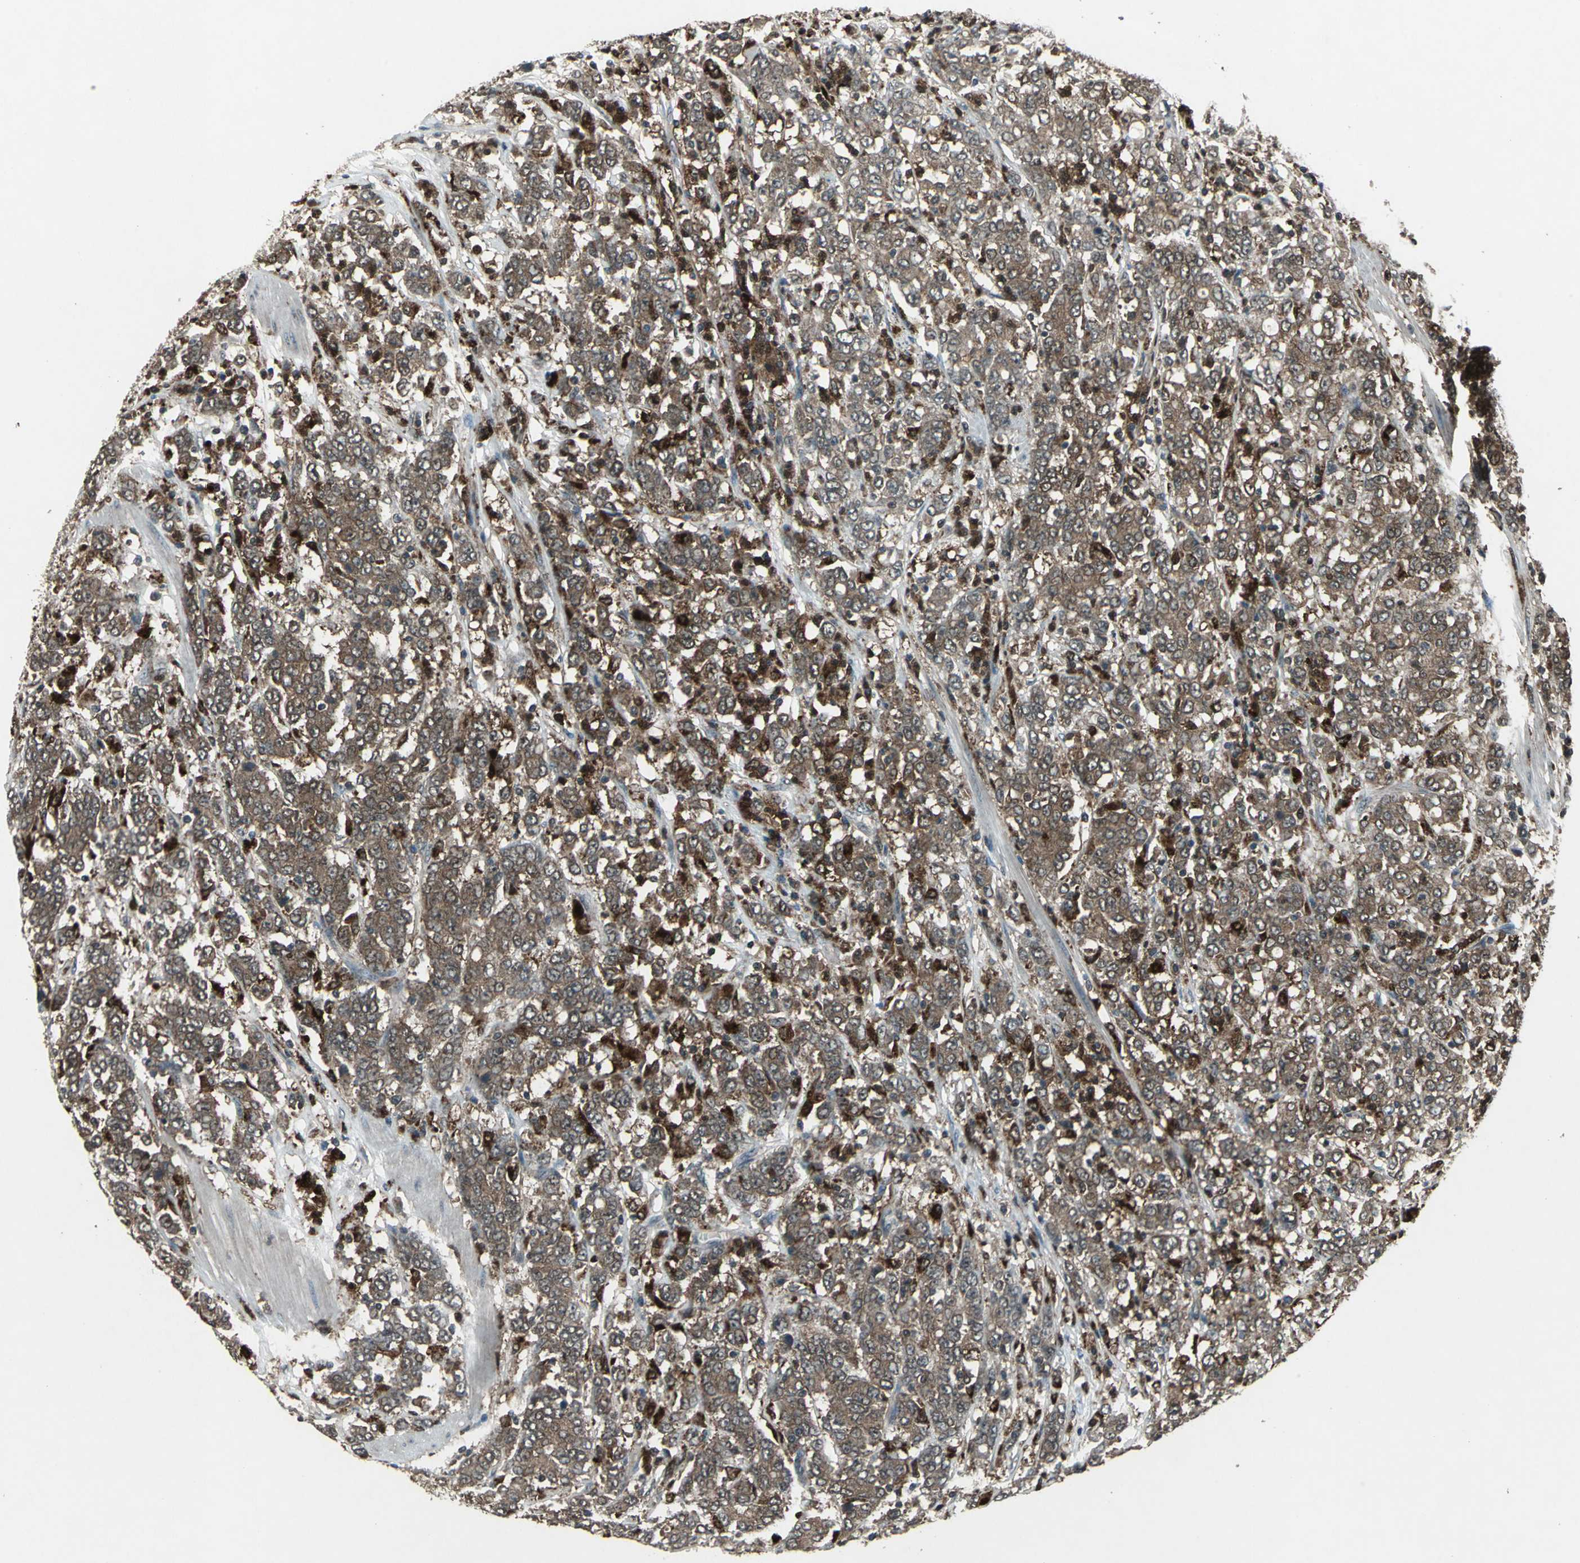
{"staining": {"intensity": "strong", "quantity": ">75%", "location": "cytoplasmic/membranous"}, "tissue": "stomach cancer", "cell_type": "Tumor cells", "image_type": "cancer", "snomed": [{"axis": "morphology", "description": "Adenocarcinoma, NOS"}, {"axis": "topography", "description": "Stomach, lower"}], "caption": "About >75% of tumor cells in stomach adenocarcinoma demonstrate strong cytoplasmic/membranous protein positivity as visualized by brown immunohistochemical staining.", "gene": "PYCARD", "patient": {"sex": "female", "age": 71}}